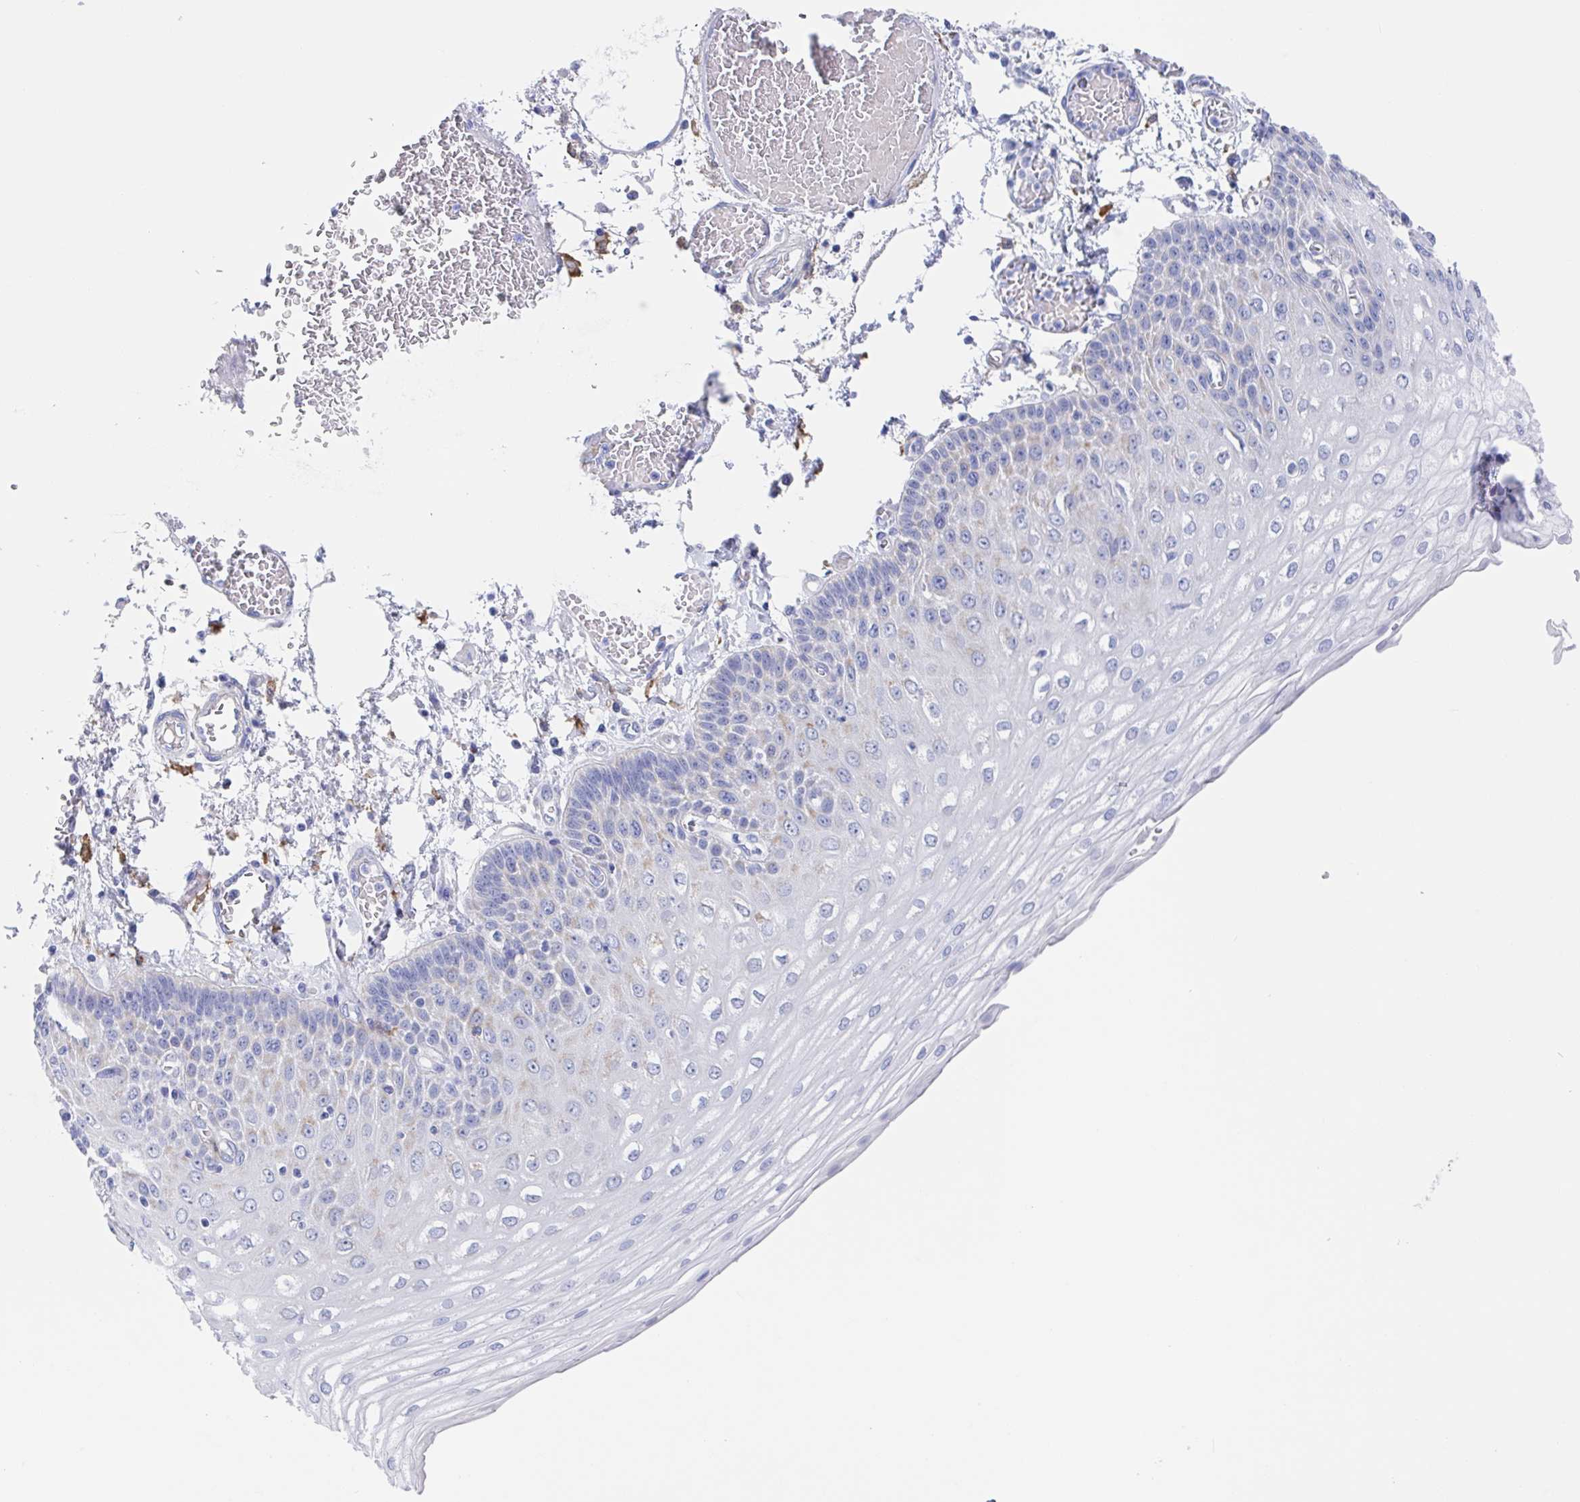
{"staining": {"intensity": "weak", "quantity": "<25%", "location": "cytoplasmic/membranous"}, "tissue": "esophagus", "cell_type": "Squamous epithelial cells", "image_type": "normal", "snomed": [{"axis": "morphology", "description": "Normal tissue, NOS"}, {"axis": "morphology", "description": "Adenocarcinoma, NOS"}, {"axis": "topography", "description": "Esophagus"}], "caption": "Esophagus stained for a protein using immunohistochemistry (IHC) exhibits no positivity squamous epithelial cells.", "gene": "FCGR3A", "patient": {"sex": "male", "age": 81}}